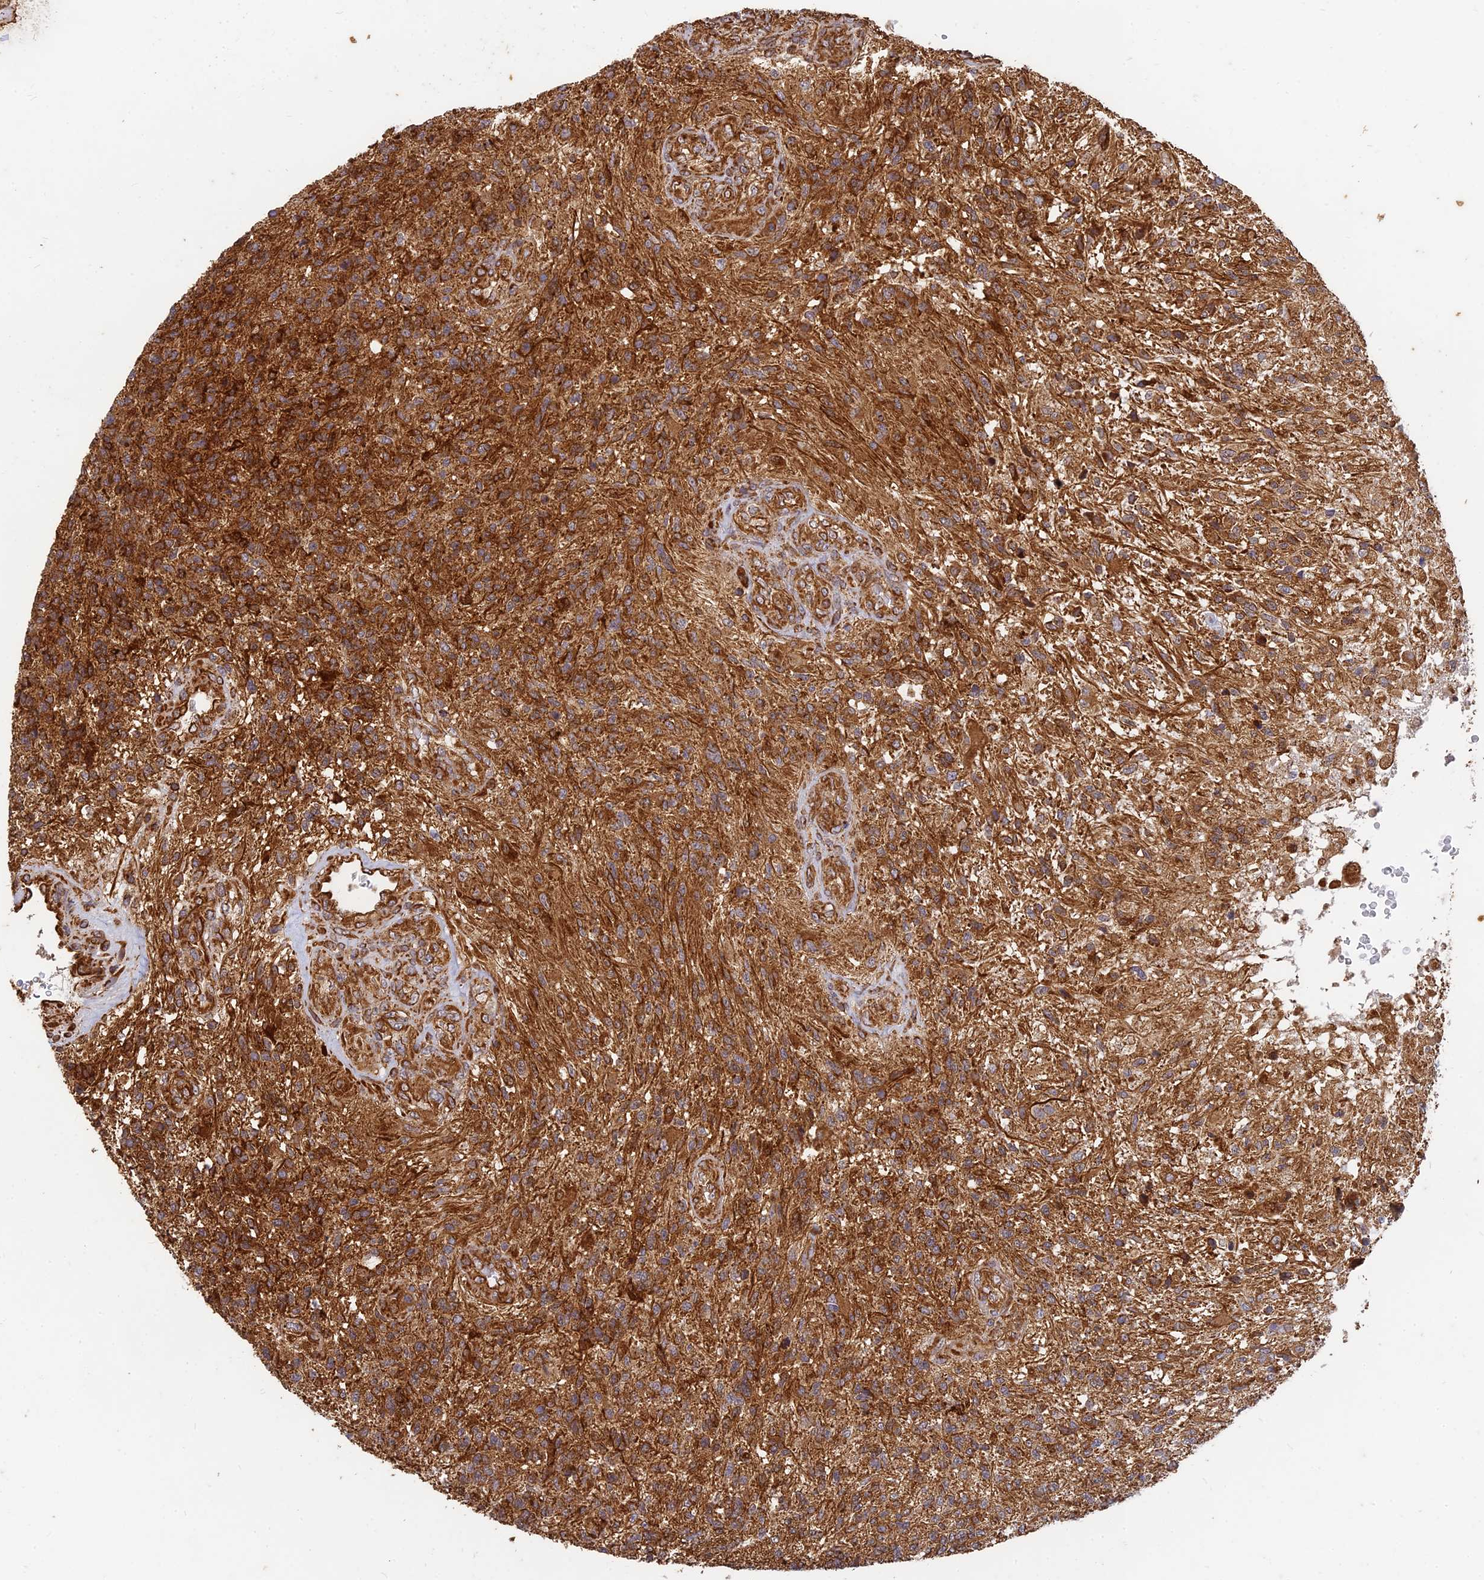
{"staining": {"intensity": "strong", "quantity": ">75%", "location": "cytoplasmic/membranous"}, "tissue": "glioma", "cell_type": "Tumor cells", "image_type": "cancer", "snomed": [{"axis": "morphology", "description": "Glioma, malignant, High grade"}, {"axis": "topography", "description": "Brain"}], "caption": "An immunohistochemistry (IHC) micrograph of neoplastic tissue is shown. Protein staining in brown highlights strong cytoplasmic/membranous positivity in glioma within tumor cells.", "gene": "DSTYK", "patient": {"sex": "male", "age": 56}}